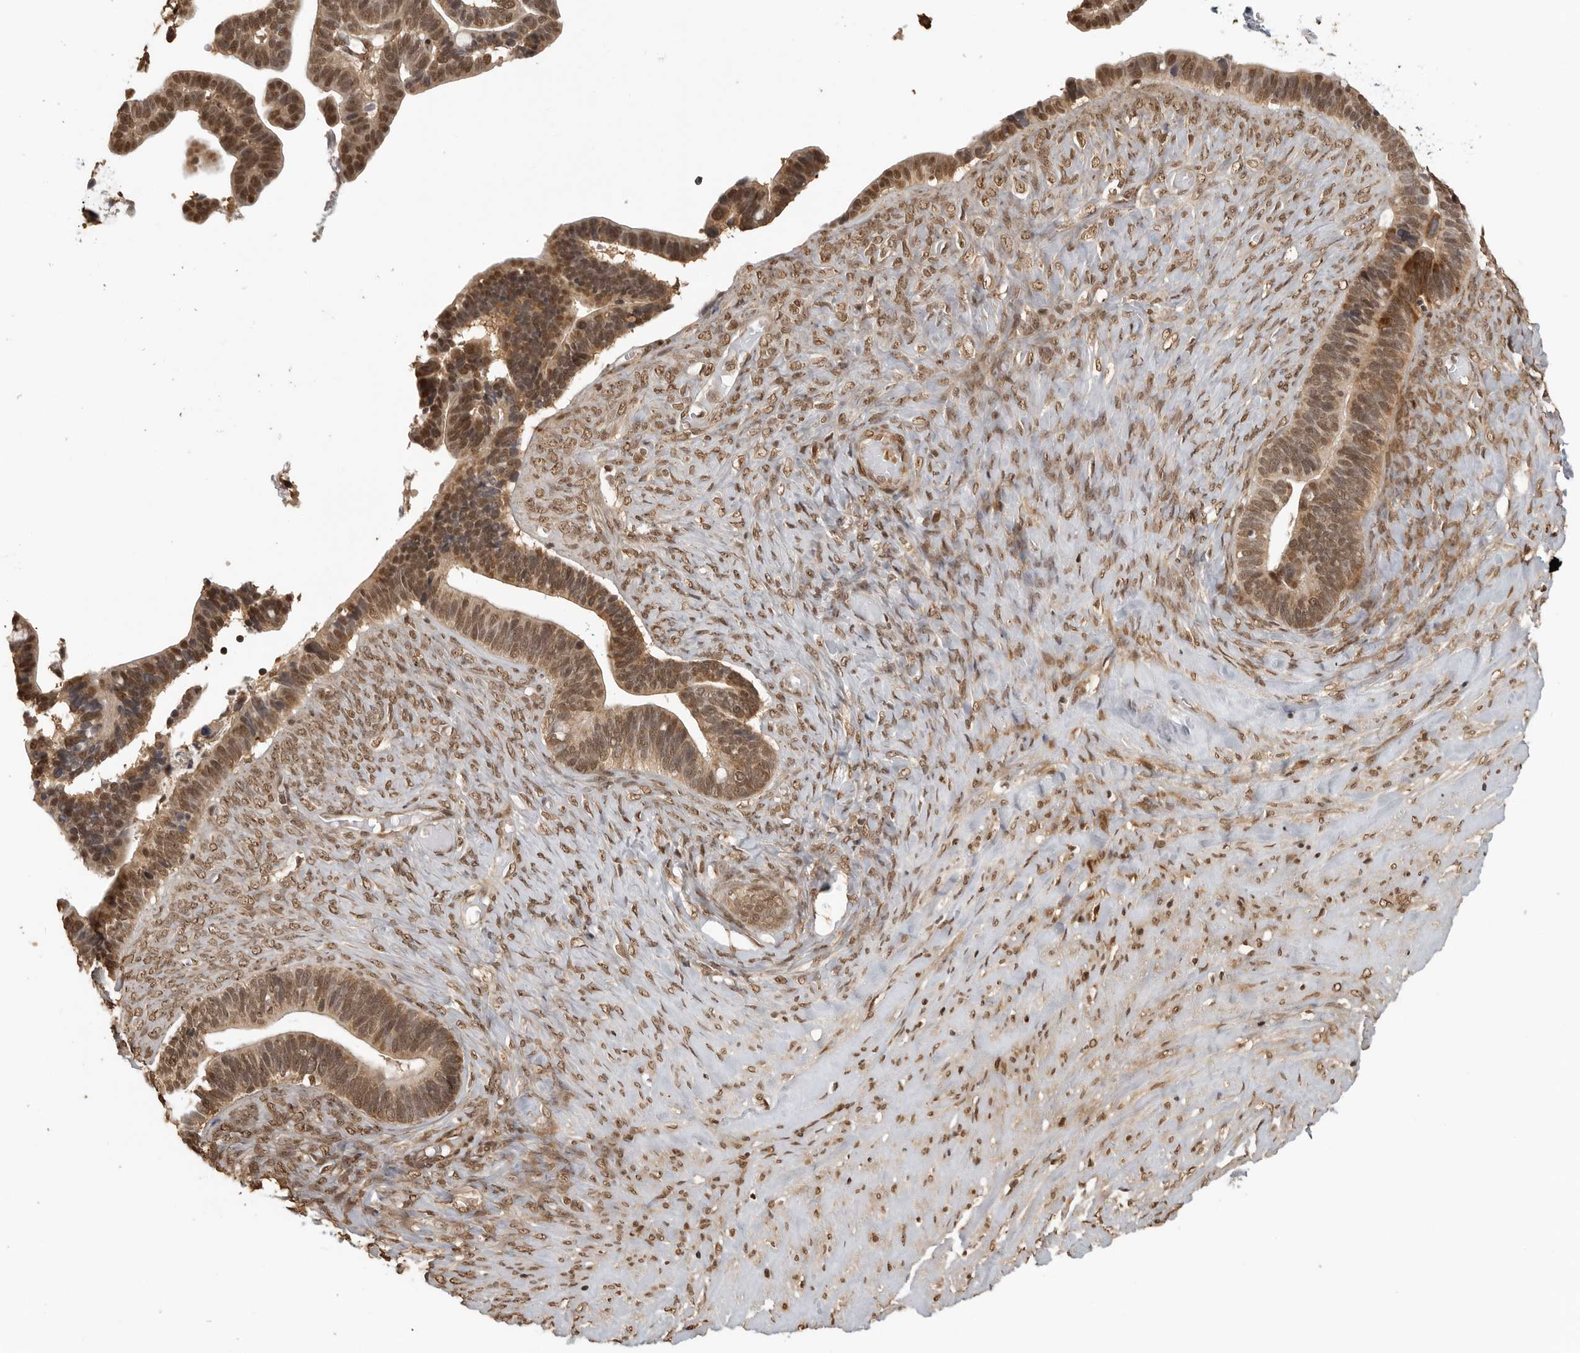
{"staining": {"intensity": "moderate", "quantity": ">75%", "location": "nuclear"}, "tissue": "ovarian cancer", "cell_type": "Tumor cells", "image_type": "cancer", "snomed": [{"axis": "morphology", "description": "Cystadenocarcinoma, serous, NOS"}, {"axis": "topography", "description": "Ovary"}], "caption": "Serous cystadenocarcinoma (ovarian) stained with a brown dye displays moderate nuclear positive expression in about >75% of tumor cells.", "gene": "CLOCK", "patient": {"sex": "female", "age": 56}}